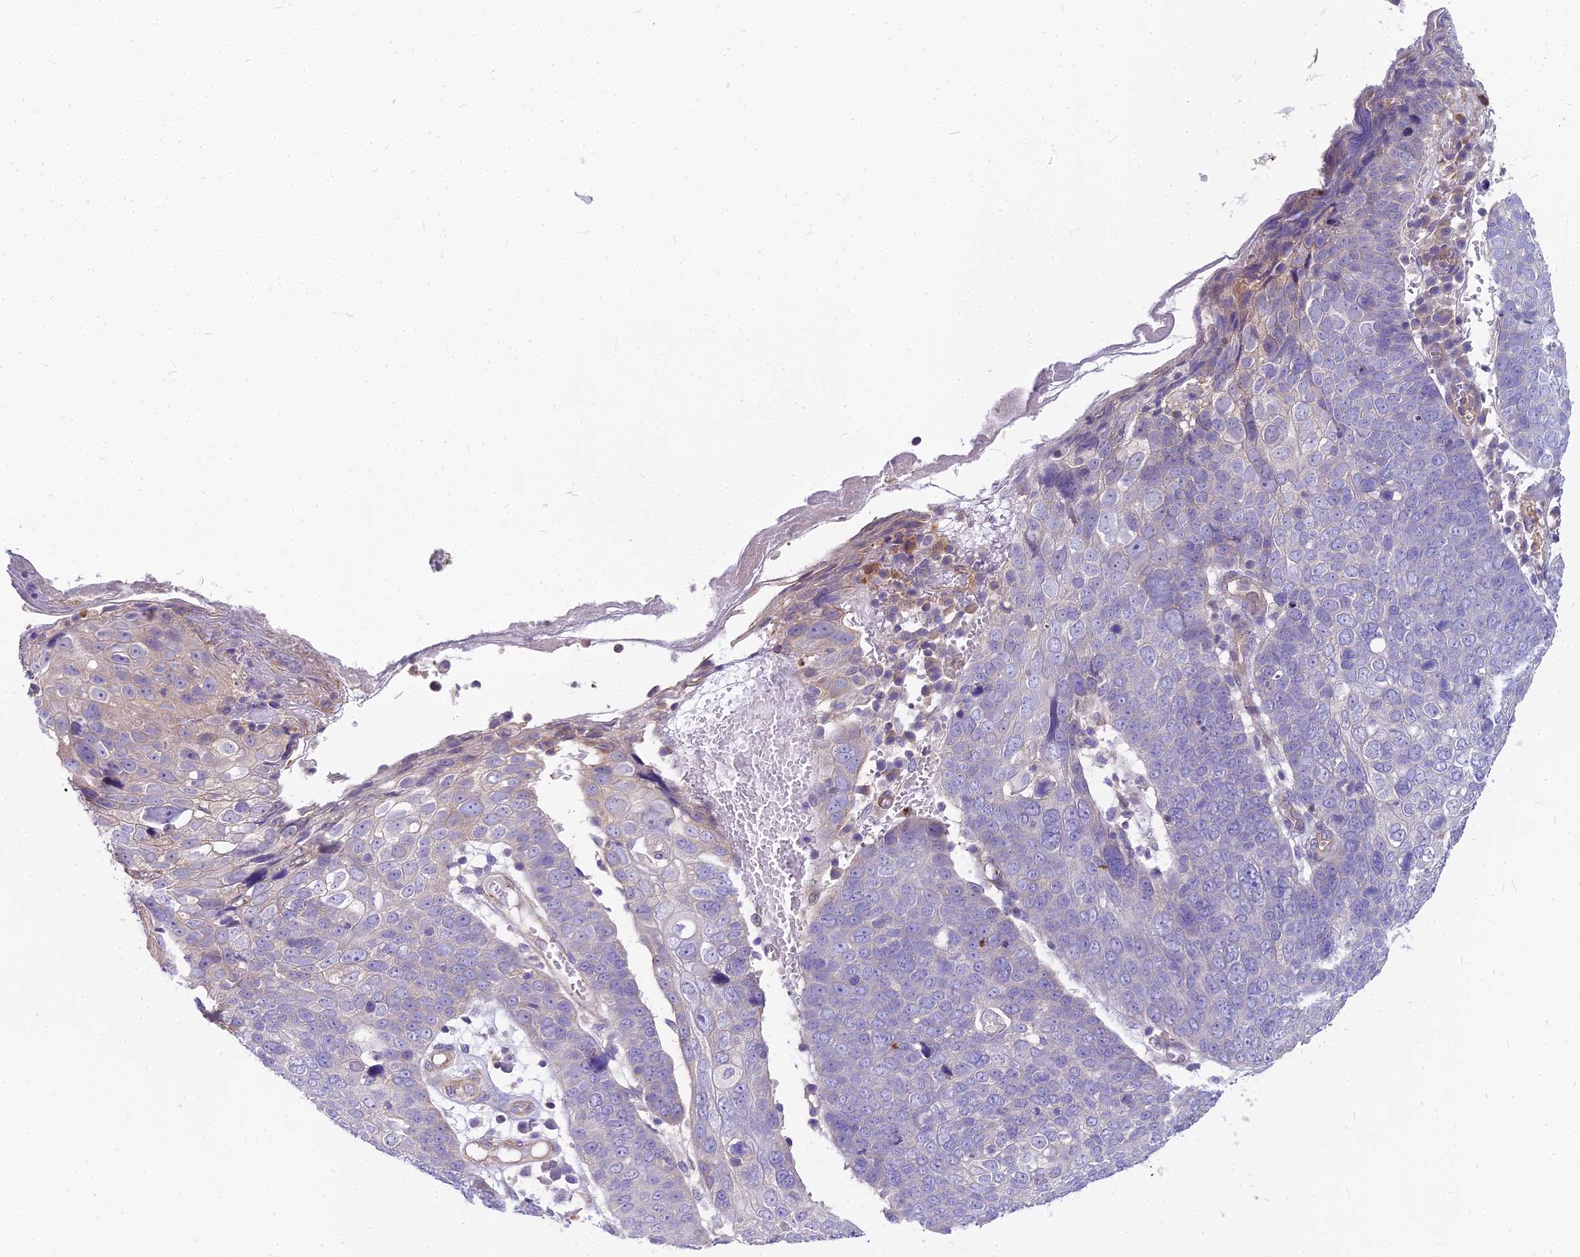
{"staining": {"intensity": "negative", "quantity": "none", "location": "none"}, "tissue": "skin cancer", "cell_type": "Tumor cells", "image_type": "cancer", "snomed": [{"axis": "morphology", "description": "Squamous cell carcinoma, NOS"}, {"axis": "topography", "description": "Skin"}], "caption": "A high-resolution image shows immunohistochemistry (IHC) staining of squamous cell carcinoma (skin), which exhibits no significant staining in tumor cells.", "gene": "HLA-DOA", "patient": {"sex": "male", "age": 71}}